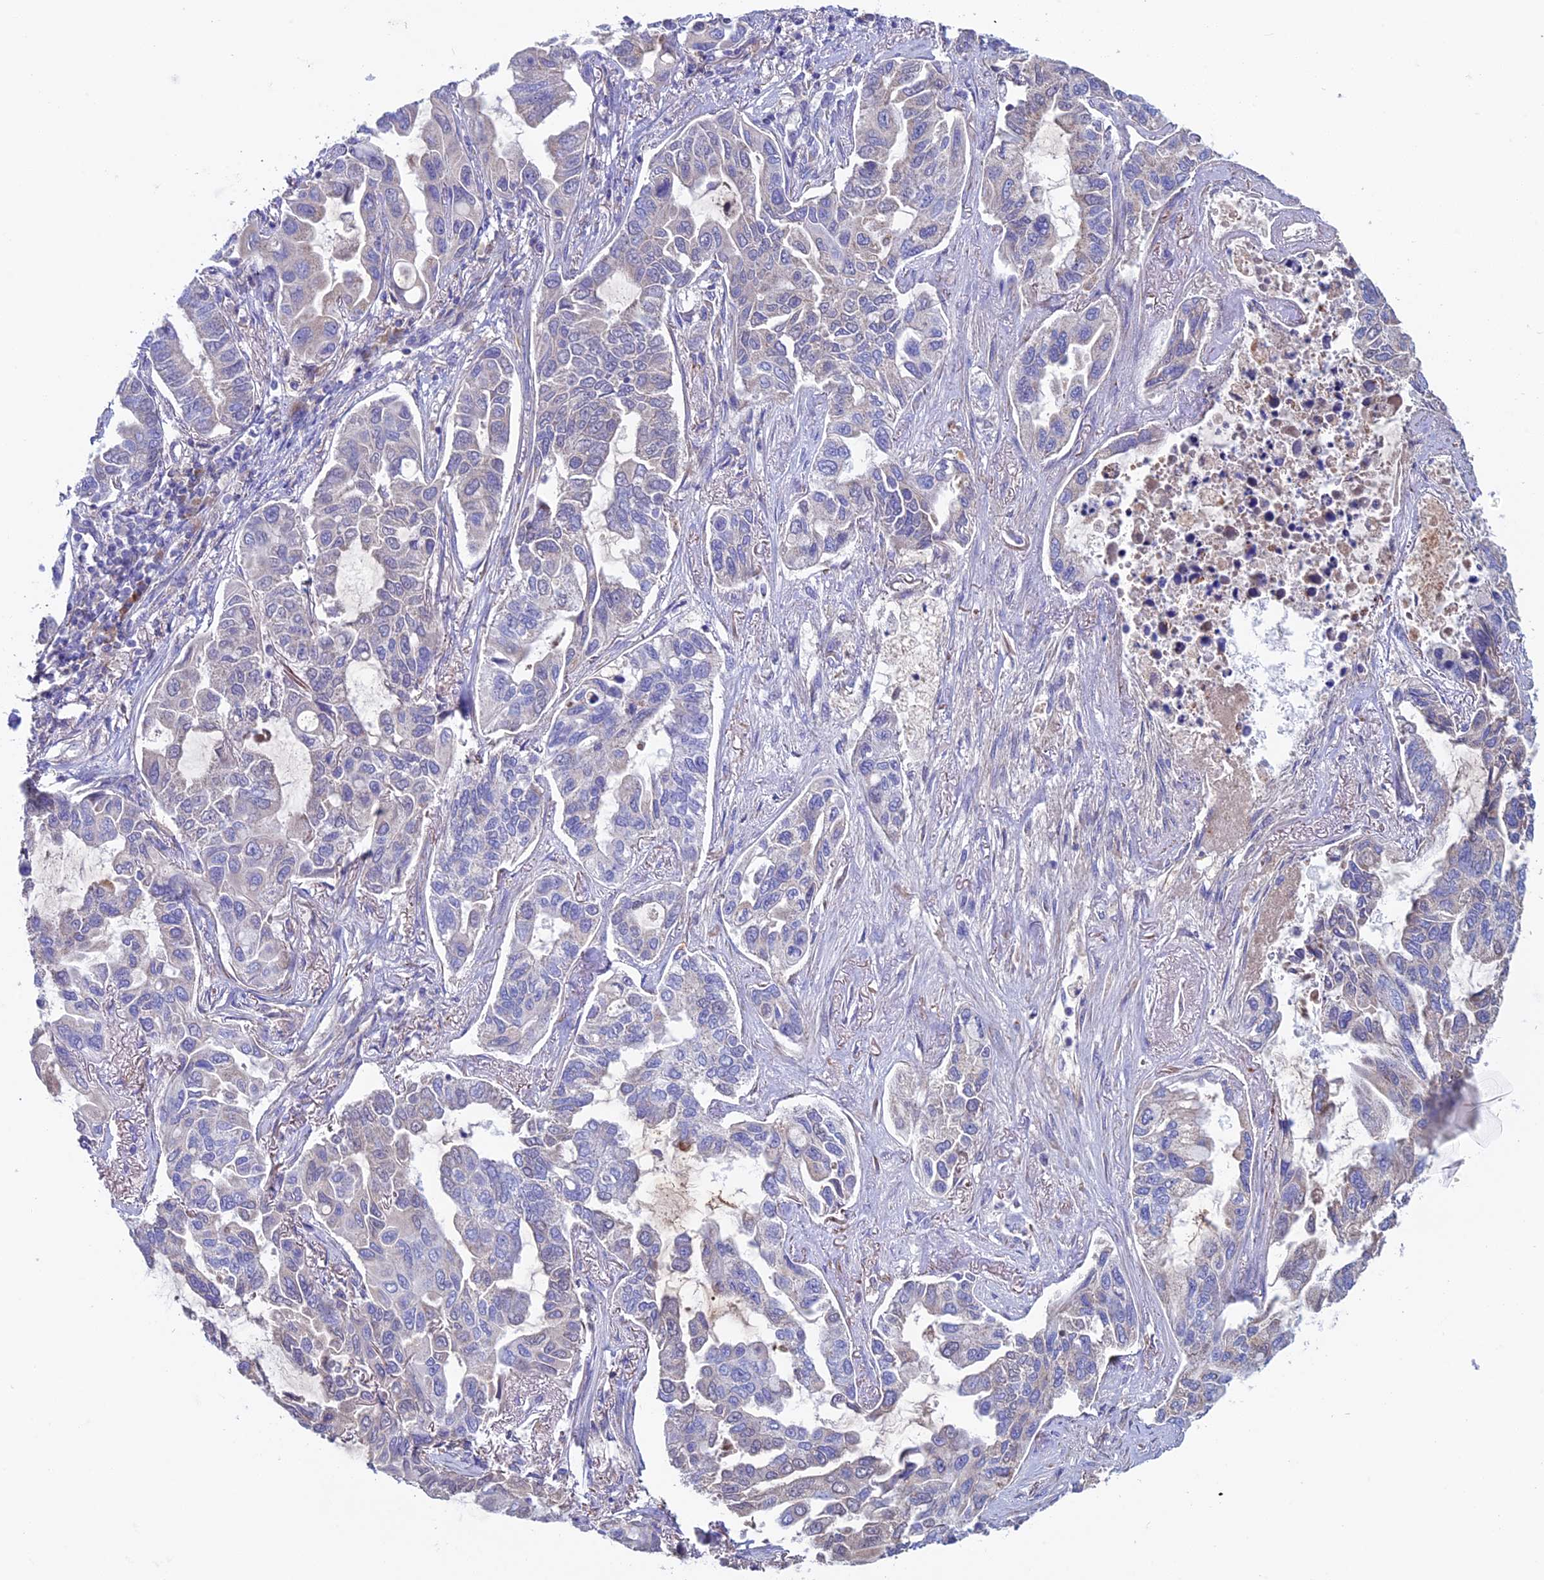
{"staining": {"intensity": "negative", "quantity": "none", "location": "none"}, "tissue": "lung cancer", "cell_type": "Tumor cells", "image_type": "cancer", "snomed": [{"axis": "morphology", "description": "Adenocarcinoma, NOS"}, {"axis": "topography", "description": "Lung"}], "caption": "Immunohistochemistry histopathology image of human adenocarcinoma (lung) stained for a protein (brown), which displays no expression in tumor cells.", "gene": "SLC15A5", "patient": {"sex": "male", "age": 64}}